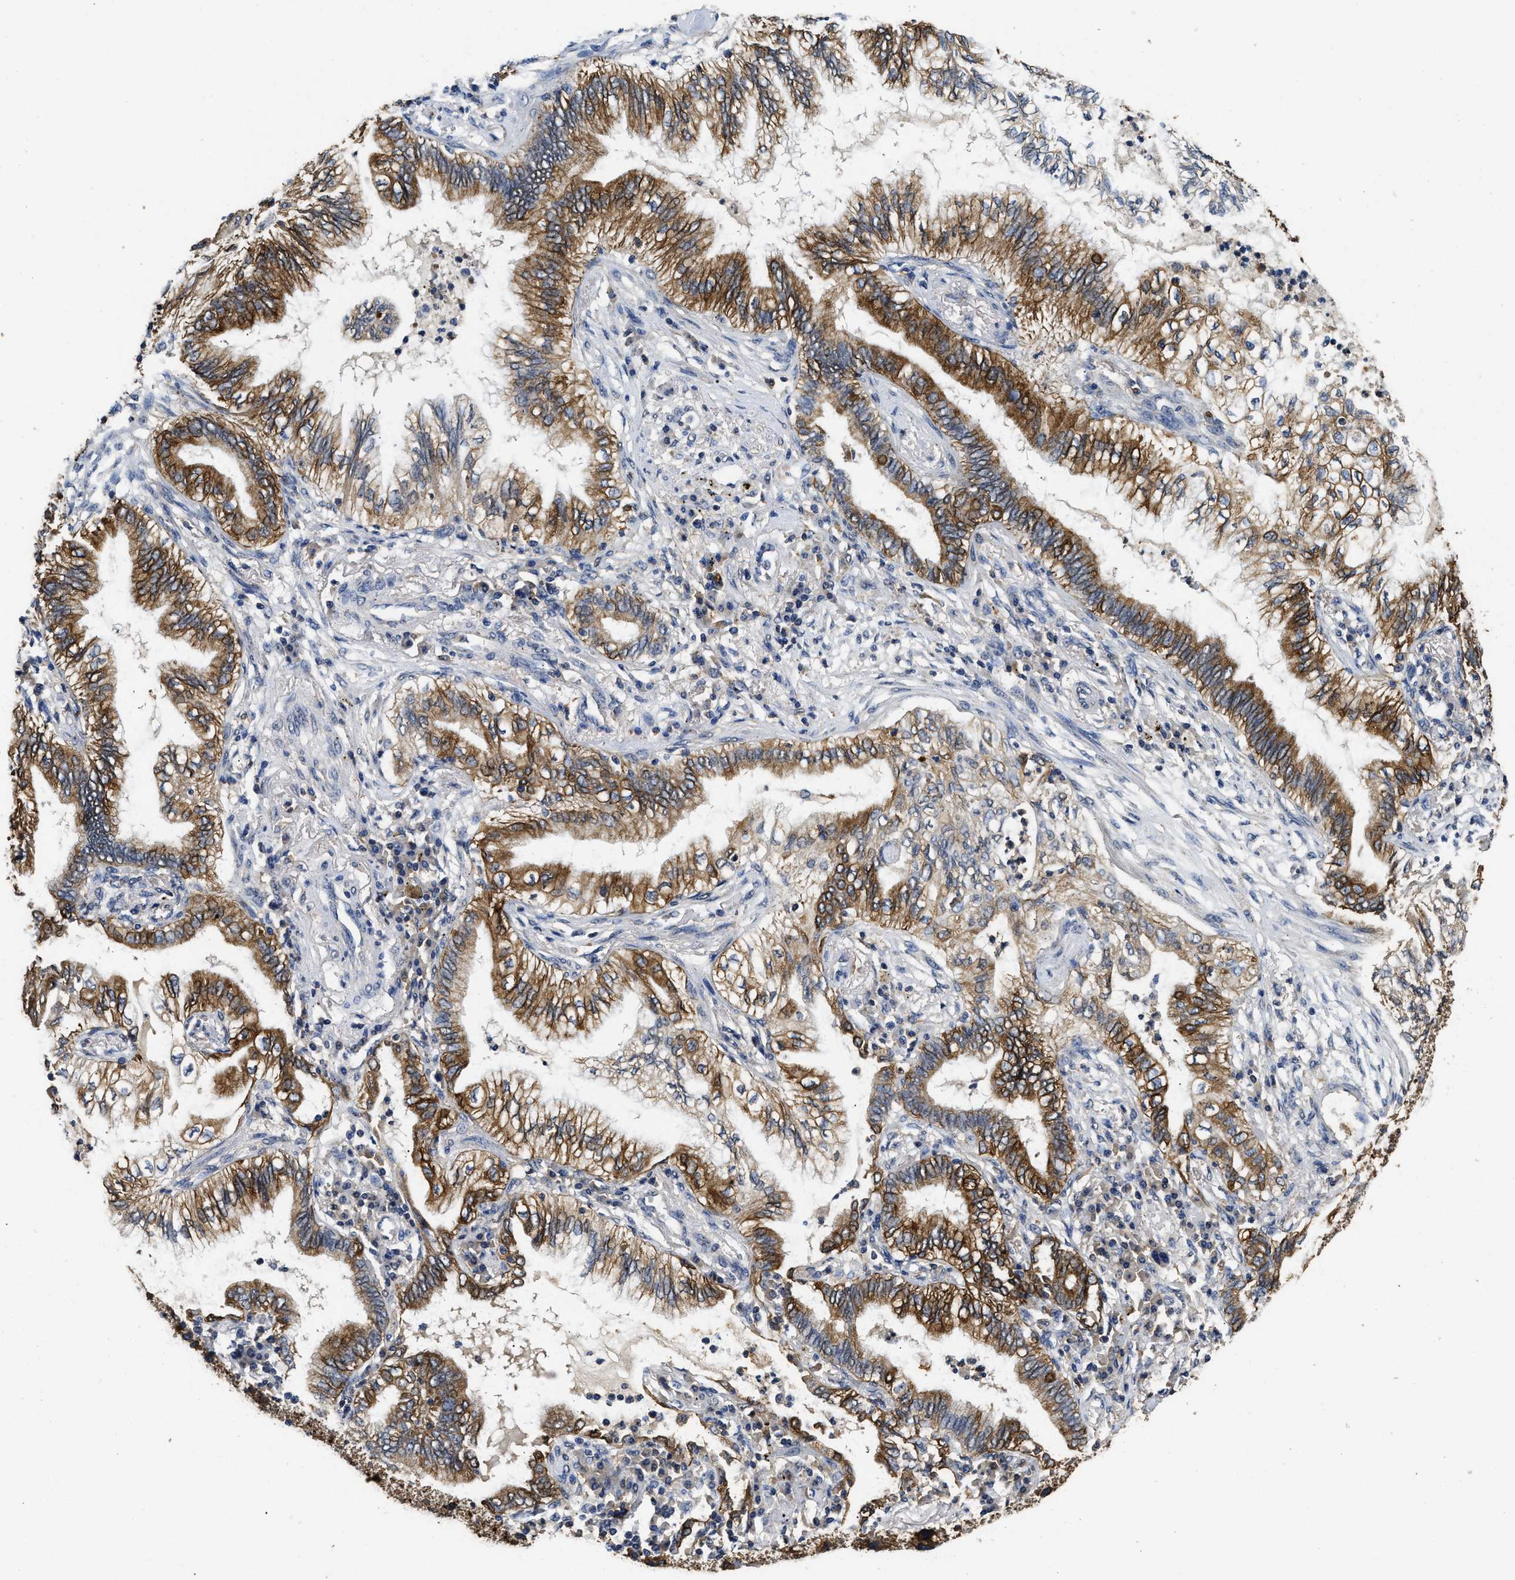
{"staining": {"intensity": "moderate", "quantity": ">75%", "location": "cytoplasmic/membranous"}, "tissue": "lung cancer", "cell_type": "Tumor cells", "image_type": "cancer", "snomed": [{"axis": "morphology", "description": "Normal tissue, NOS"}, {"axis": "morphology", "description": "Adenocarcinoma, NOS"}, {"axis": "topography", "description": "Bronchus"}, {"axis": "topography", "description": "Lung"}], "caption": "The histopathology image demonstrates a brown stain indicating the presence of a protein in the cytoplasmic/membranous of tumor cells in lung cancer (adenocarcinoma). (Stains: DAB in brown, nuclei in blue, Microscopy: brightfield microscopy at high magnification).", "gene": "CTNNA1", "patient": {"sex": "female", "age": 70}}